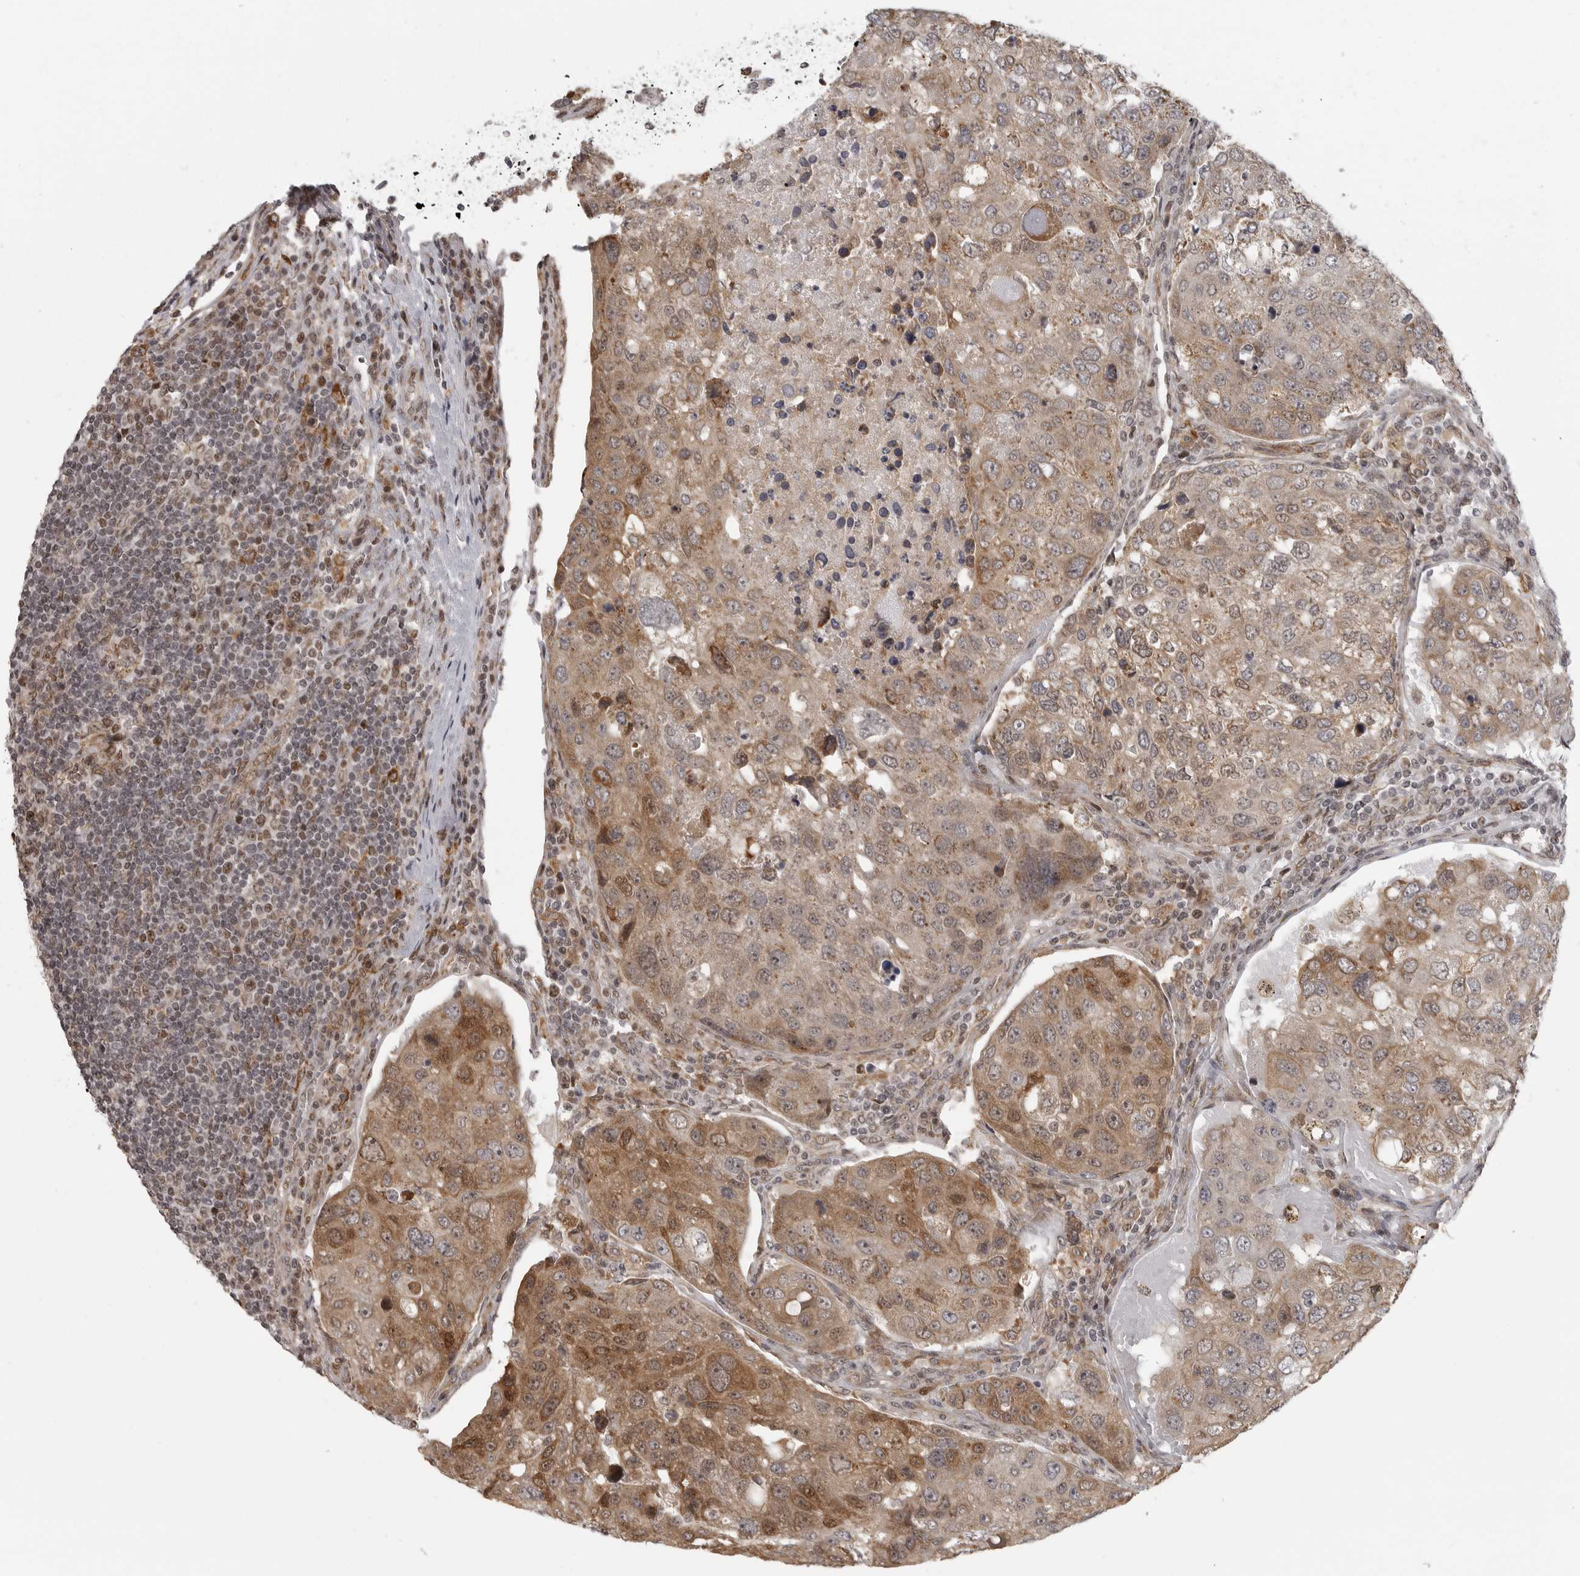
{"staining": {"intensity": "moderate", "quantity": "25%-75%", "location": "cytoplasmic/membranous,nuclear"}, "tissue": "urothelial cancer", "cell_type": "Tumor cells", "image_type": "cancer", "snomed": [{"axis": "morphology", "description": "Urothelial carcinoma, High grade"}, {"axis": "topography", "description": "Lymph node"}, {"axis": "topography", "description": "Urinary bladder"}], "caption": "An image of high-grade urothelial carcinoma stained for a protein demonstrates moderate cytoplasmic/membranous and nuclear brown staining in tumor cells.", "gene": "ISG20L2", "patient": {"sex": "male", "age": 51}}